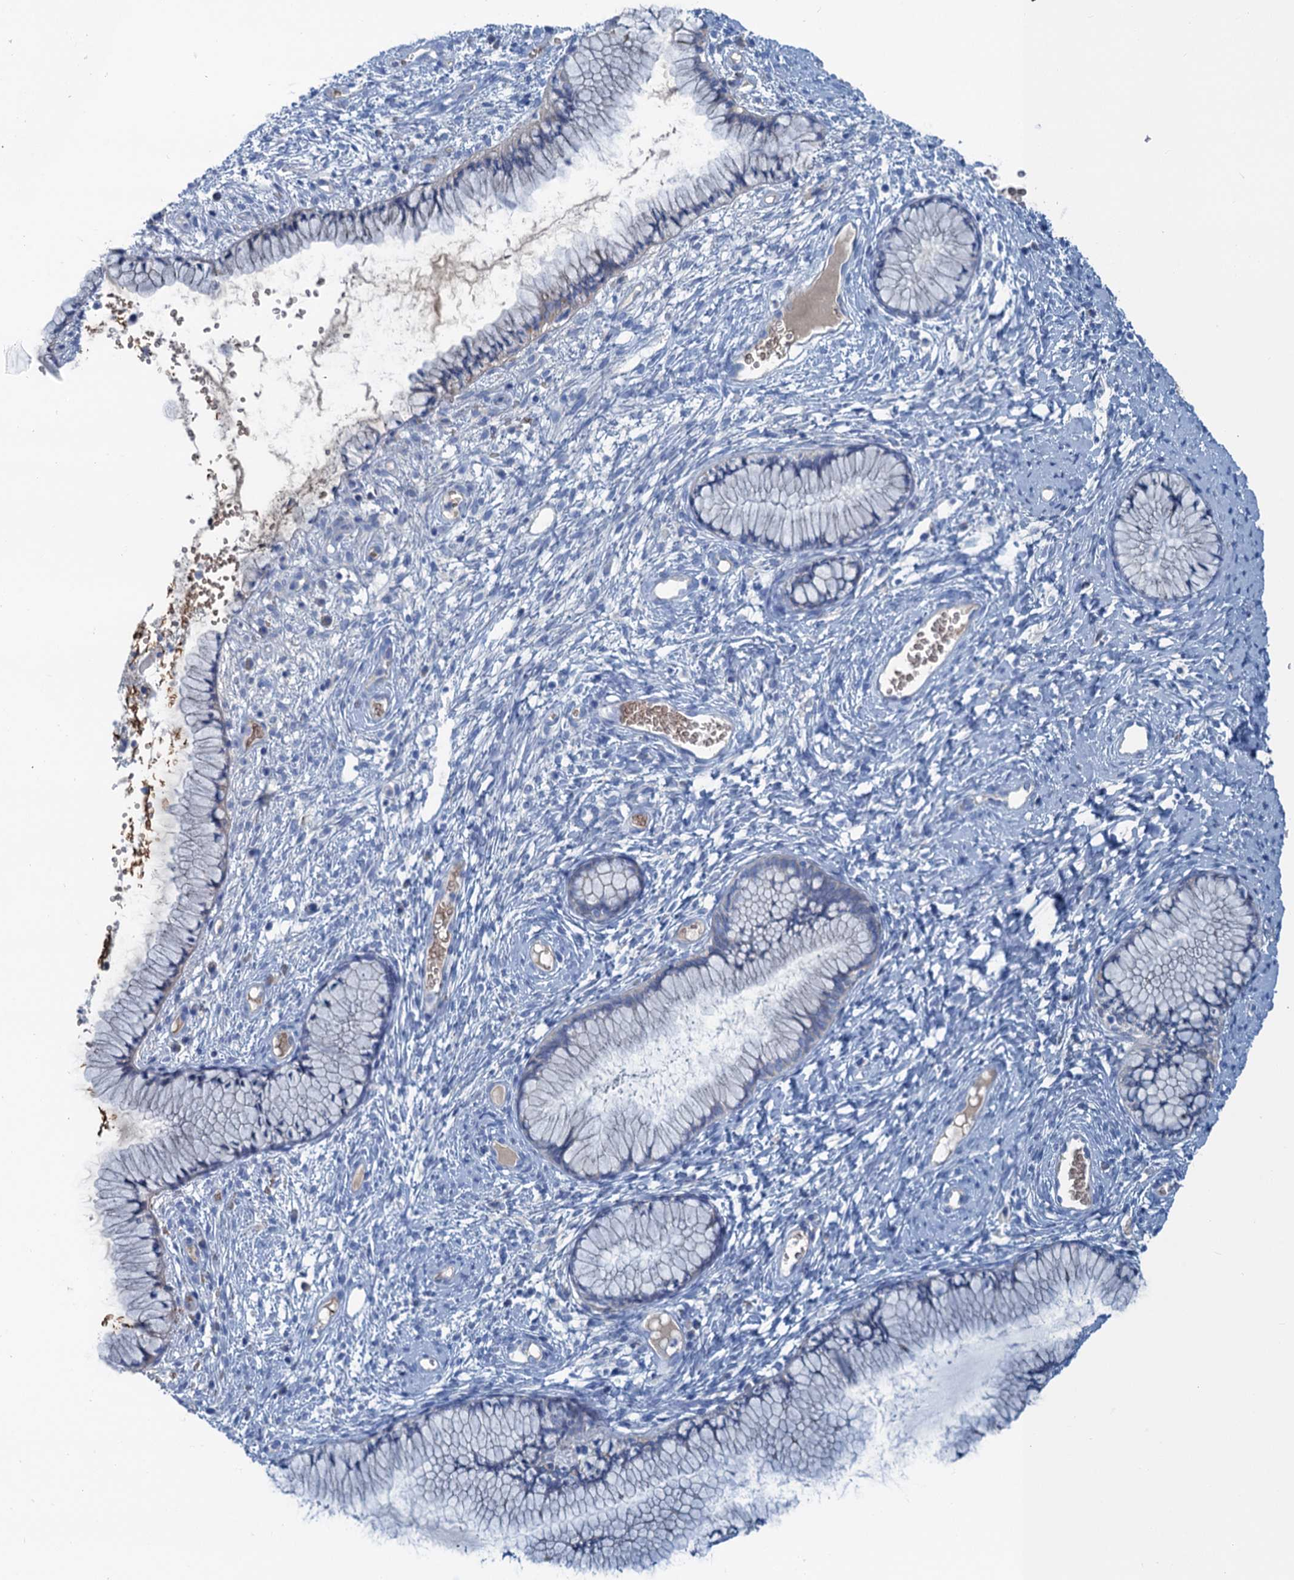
{"staining": {"intensity": "negative", "quantity": "none", "location": "none"}, "tissue": "cervix", "cell_type": "Glandular cells", "image_type": "normal", "snomed": [{"axis": "morphology", "description": "Normal tissue, NOS"}, {"axis": "topography", "description": "Cervix"}], "caption": "This image is of benign cervix stained with immunohistochemistry to label a protein in brown with the nuclei are counter-stained blue. There is no expression in glandular cells.", "gene": "MYADML2", "patient": {"sex": "female", "age": 42}}